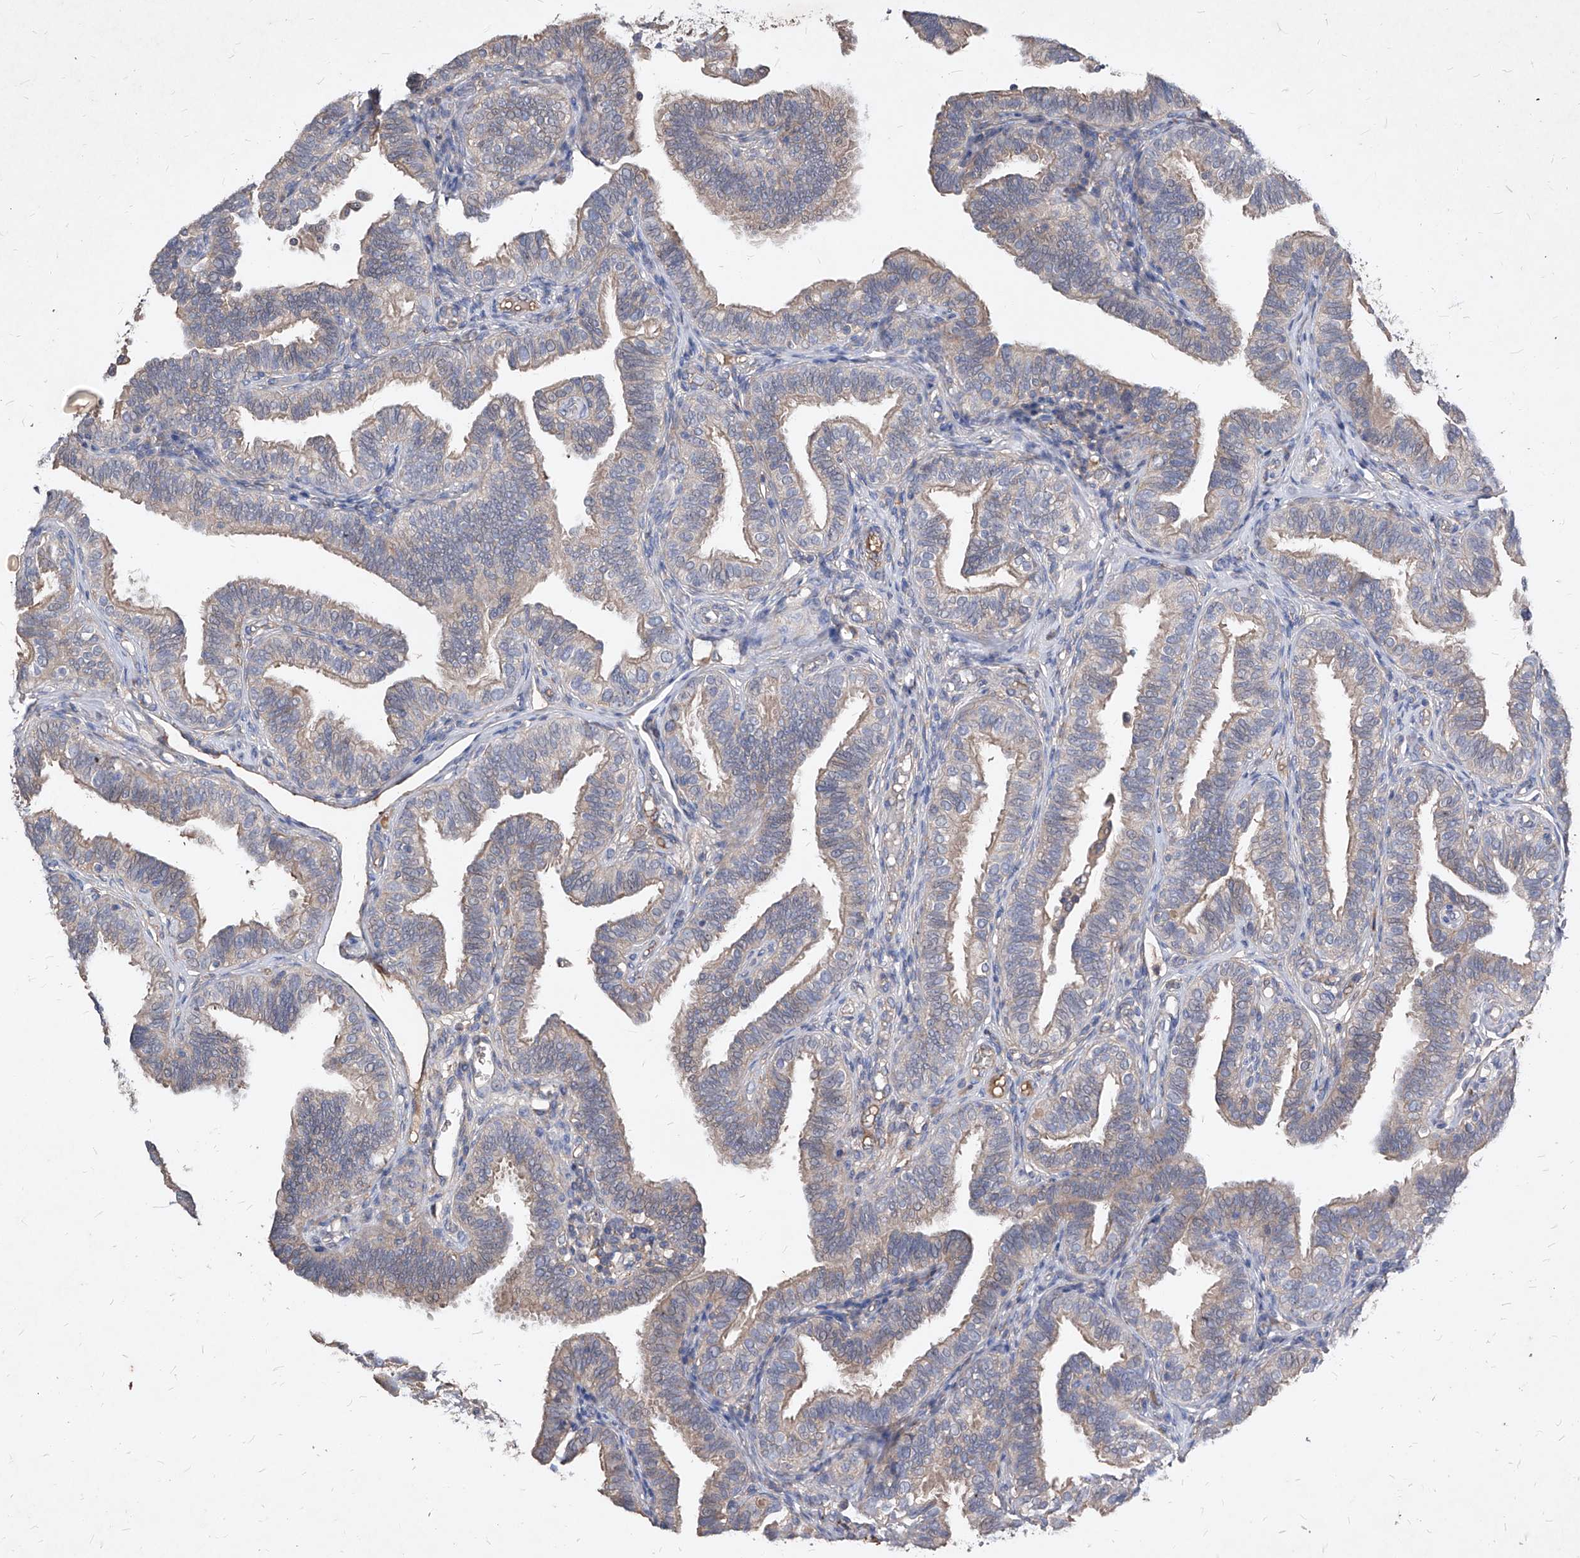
{"staining": {"intensity": "moderate", "quantity": "25%-75%", "location": "cytoplasmic/membranous"}, "tissue": "fallopian tube", "cell_type": "Glandular cells", "image_type": "normal", "snomed": [{"axis": "morphology", "description": "Normal tissue, NOS"}, {"axis": "topography", "description": "Fallopian tube"}], "caption": "Immunohistochemistry (IHC) histopathology image of benign human fallopian tube stained for a protein (brown), which displays medium levels of moderate cytoplasmic/membranous positivity in about 25%-75% of glandular cells.", "gene": "SYNGR1", "patient": {"sex": "female", "age": 39}}